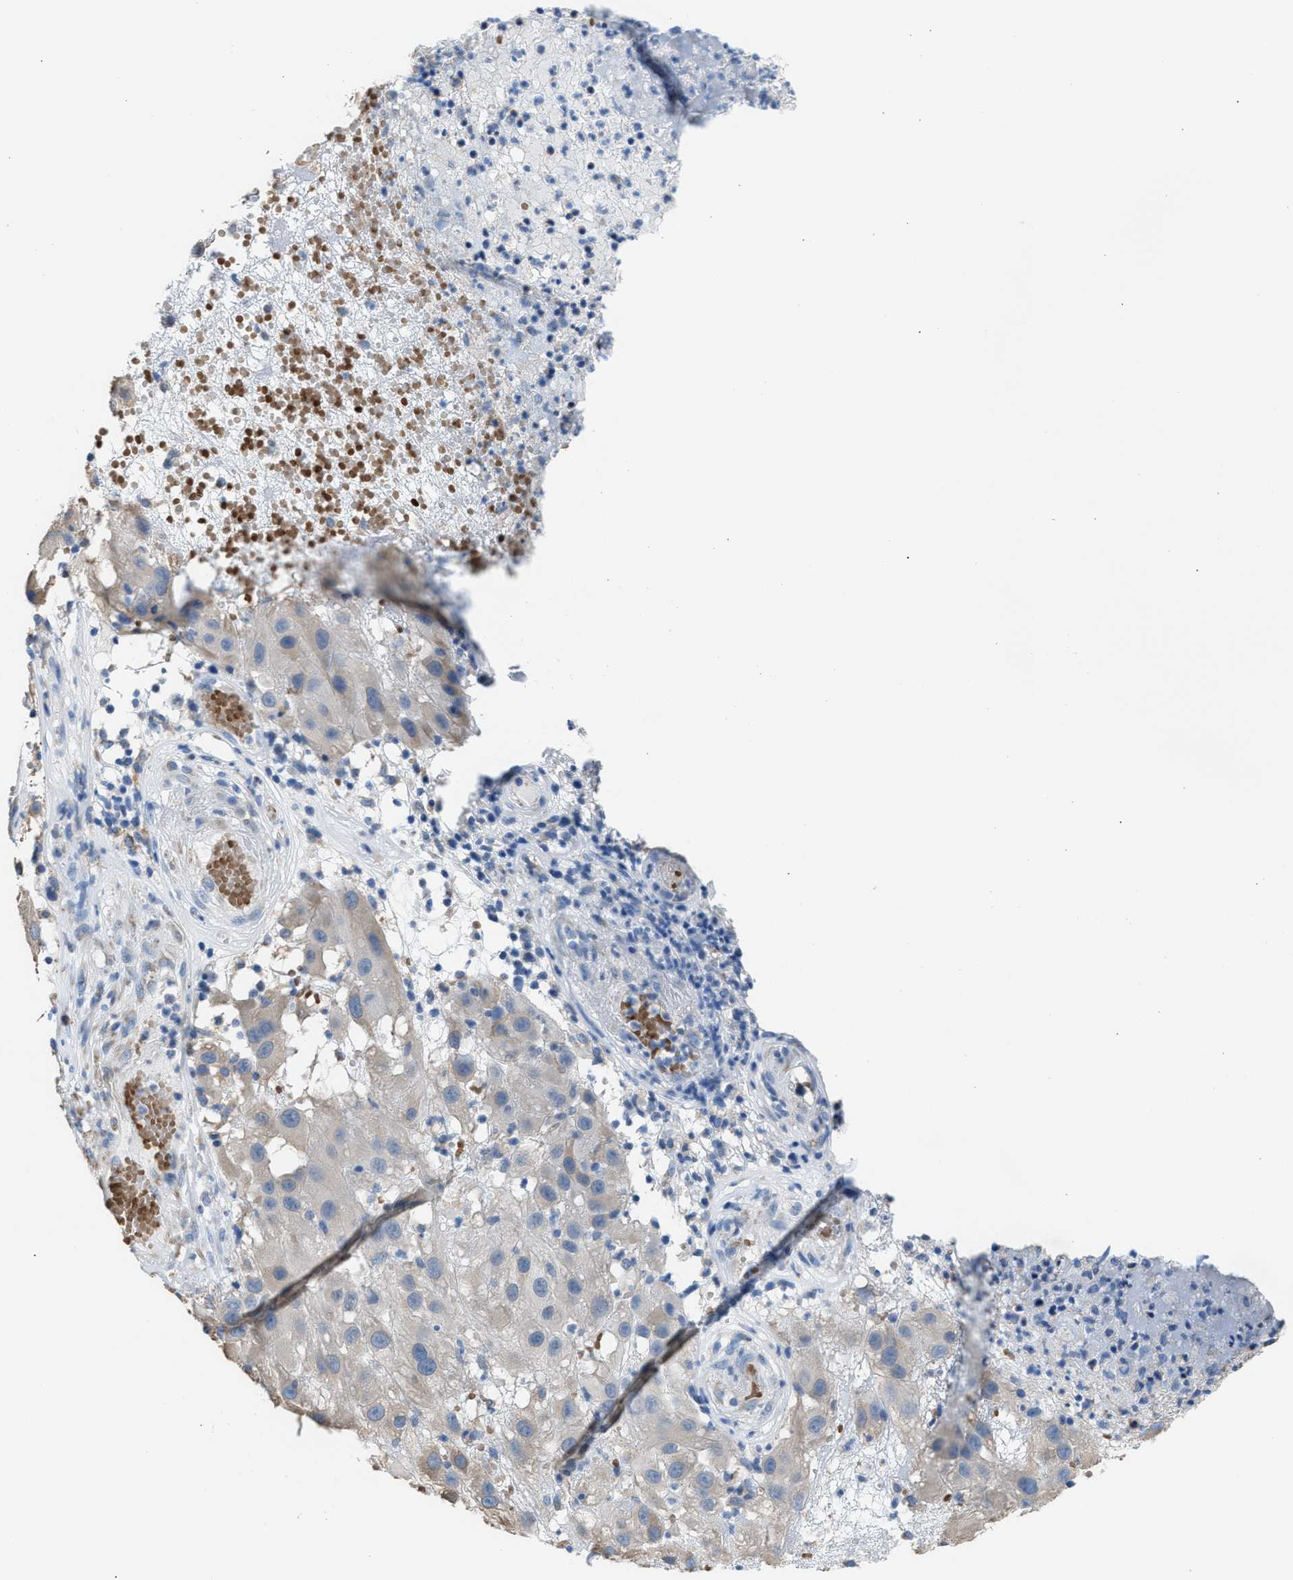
{"staining": {"intensity": "negative", "quantity": "none", "location": "none"}, "tissue": "melanoma", "cell_type": "Tumor cells", "image_type": "cancer", "snomed": [{"axis": "morphology", "description": "Malignant melanoma, NOS"}, {"axis": "topography", "description": "Skin"}], "caption": "IHC image of melanoma stained for a protein (brown), which exhibits no positivity in tumor cells.", "gene": "CA3", "patient": {"sex": "female", "age": 81}}